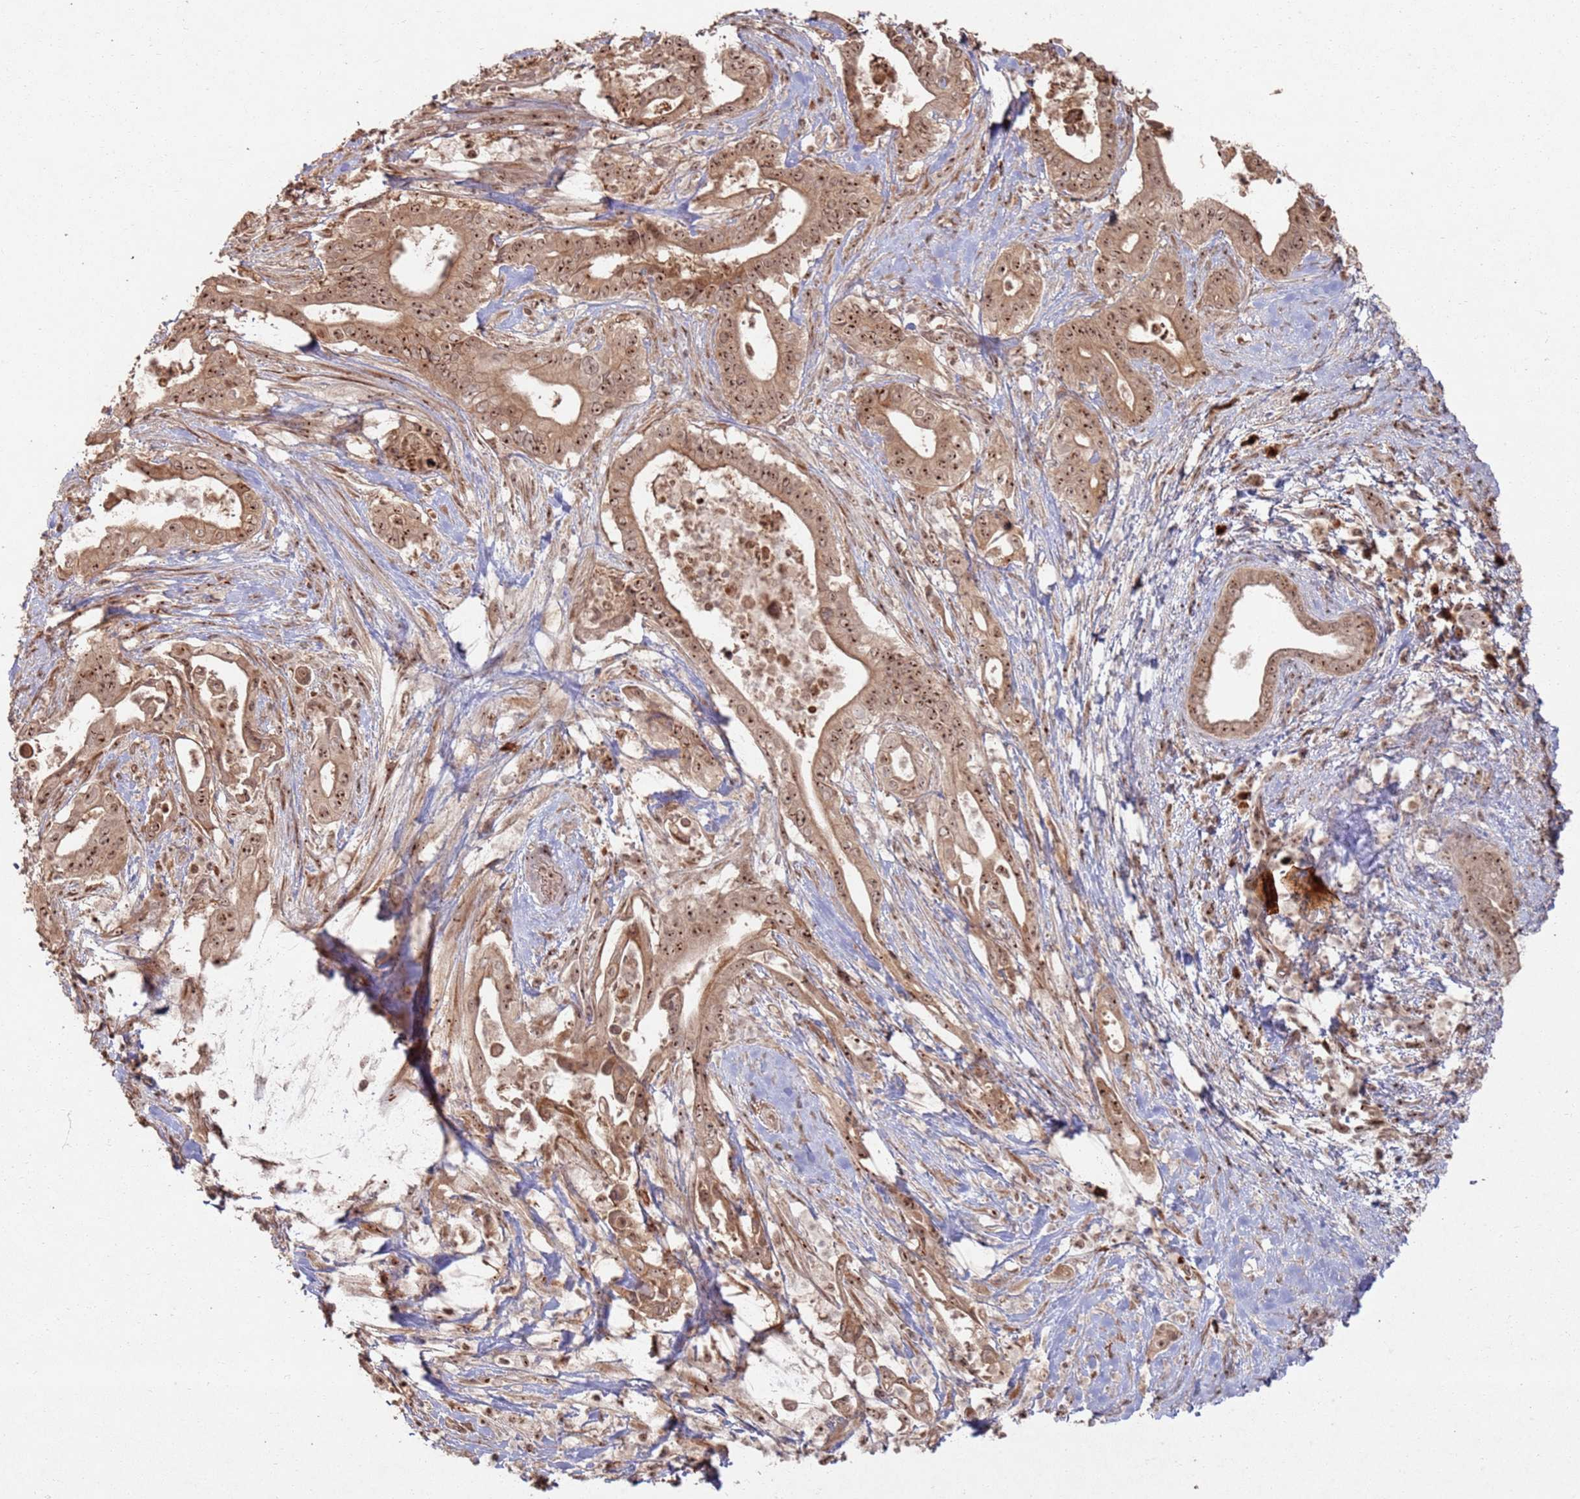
{"staining": {"intensity": "moderate", "quantity": ">75%", "location": "cytoplasmic/membranous,nuclear"}, "tissue": "pancreatic cancer", "cell_type": "Tumor cells", "image_type": "cancer", "snomed": [{"axis": "morphology", "description": "Adenocarcinoma, NOS"}, {"axis": "topography", "description": "Pancreas"}], "caption": "Immunohistochemistry (IHC) of human pancreatic adenocarcinoma displays medium levels of moderate cytoplasmic/membranous and nuclear positivity in approximately >75% of tumor cells.", "gene": "UTP11", "patient": {"sex": "female", "age": 77}}